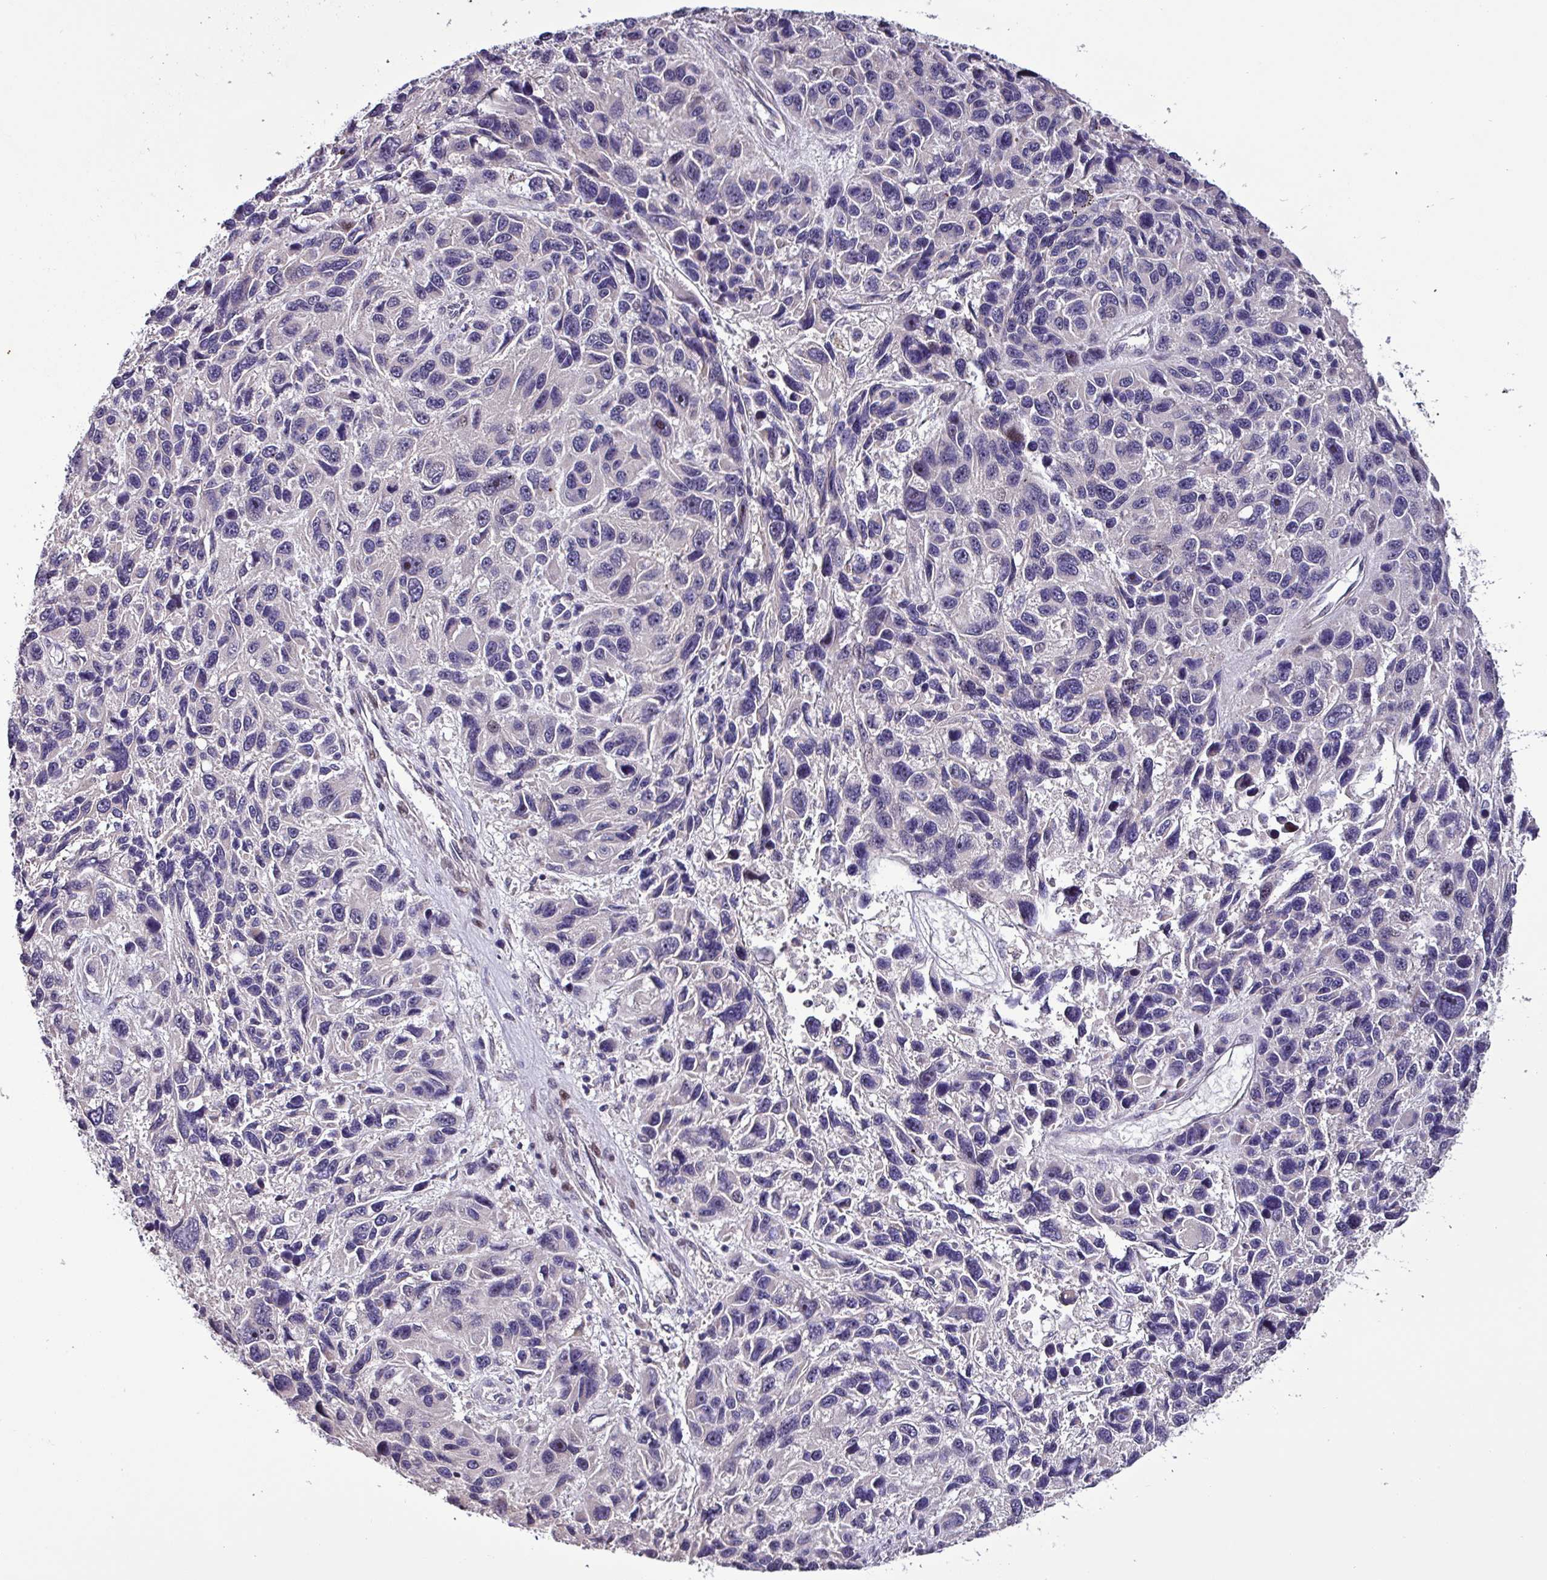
{"staining": {"intensity": "negative", "quantity": "none", "location": "none"}, "tissue": "melanoma", "cell_type": "Tumor cells", "image_type": "cancer", "snomed": [{"axis": "morphology", "description": "Malignant melanoma, NOS"}, {"axis": "topography", "description": "Skin"}], "caption": "Immunohistochemistry (IHC) photomicrograph of neoplastic tissue: human melanoma stained with DAB (3,3'-diaminobenzidine) shows no significant protein positivity in tumor cells.", "gene": "GRAPL", "patient": {"sex": "male", "age": 53}}